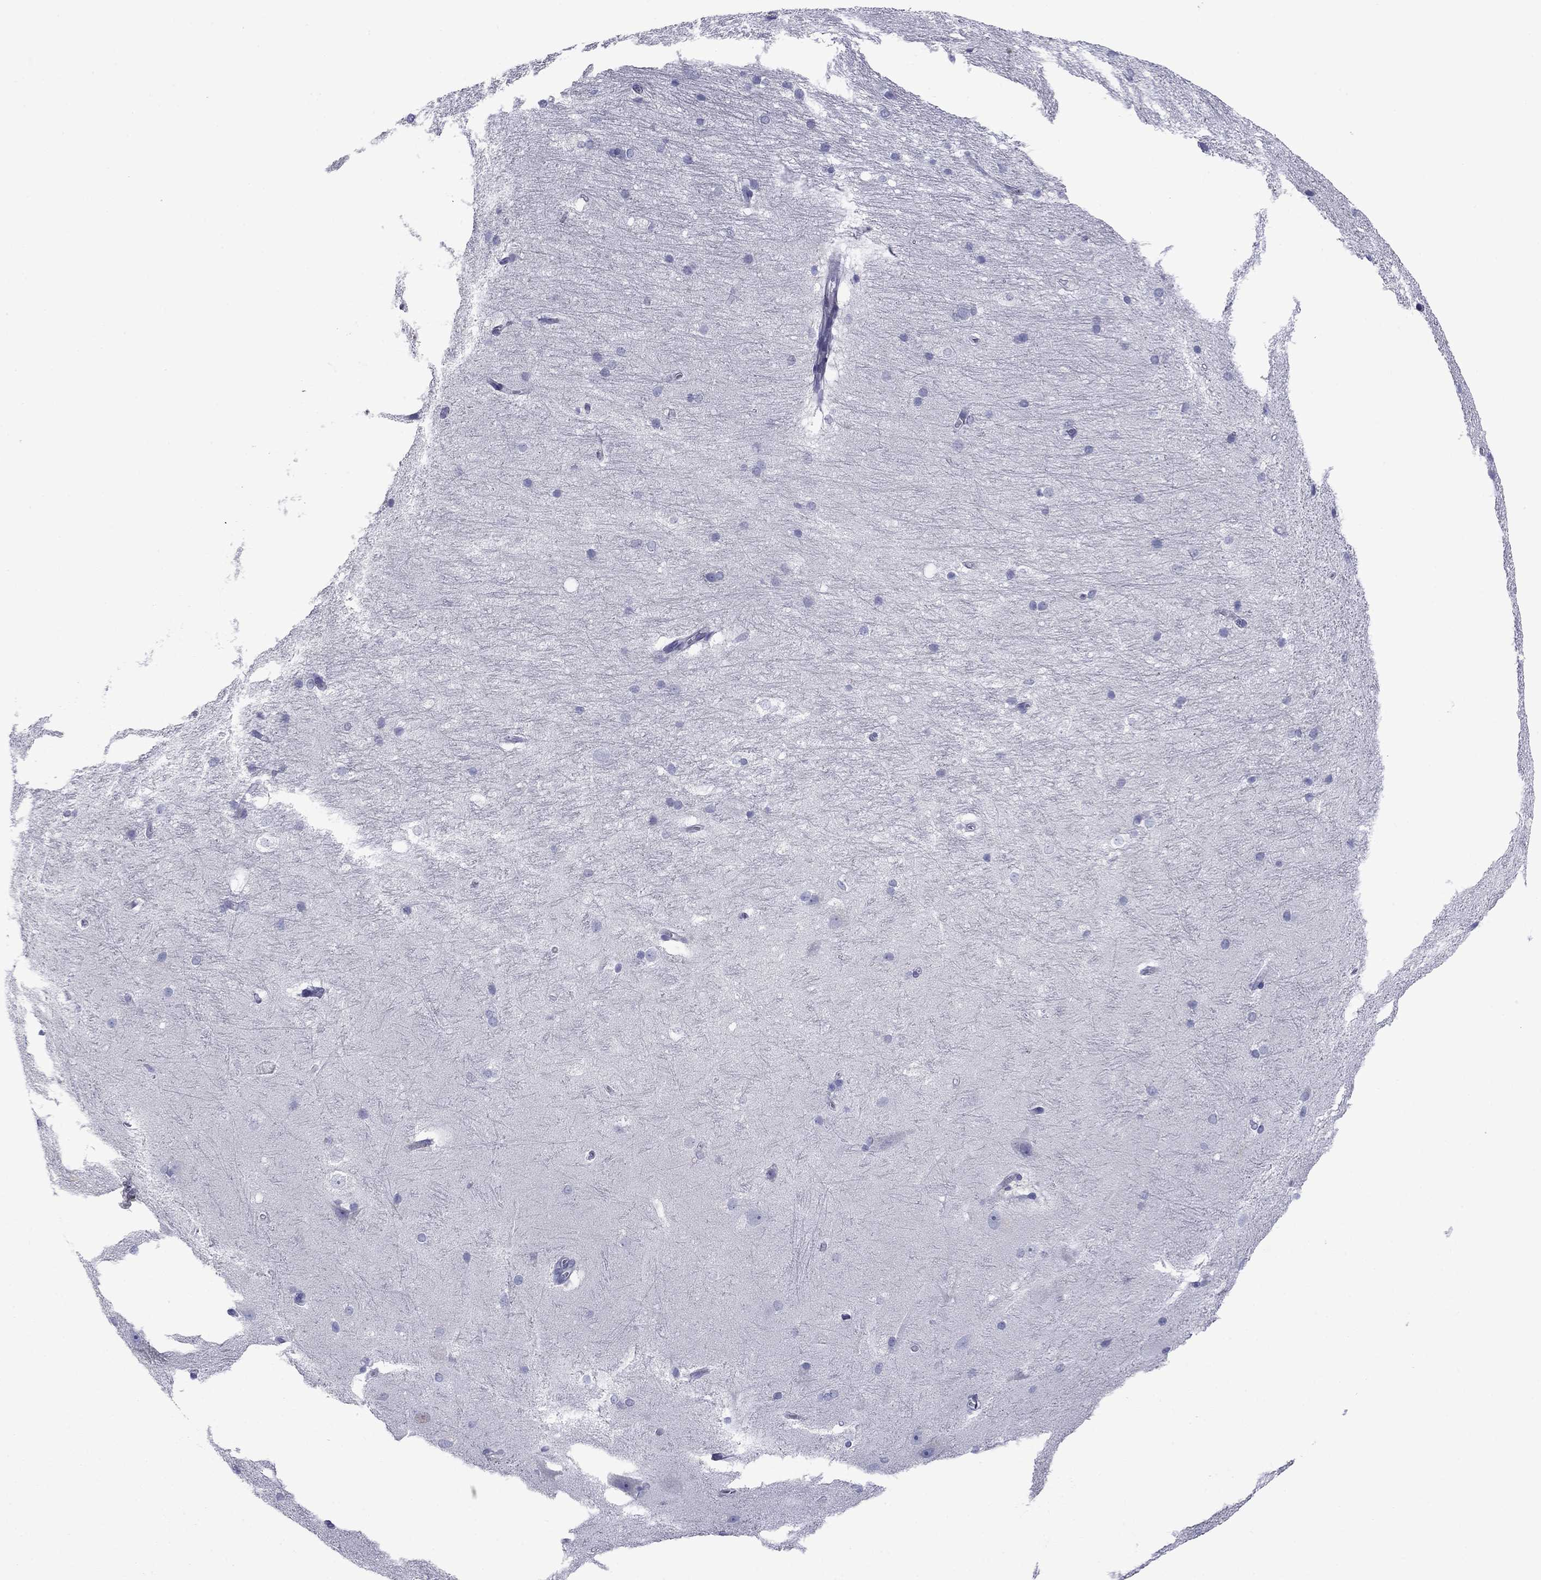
{"staining": {"intensity": "negative", "quantity": "none", "location": "none"}, "tissue": "hippocampus", "cell_type": "Glial cells", "image_type": "normal", "snomed": [{"axis": "morphology", "description": "Normal tissue, NOS"}, {"axis": "topography", "description": "Cerebral cortex"}, {"axis": "topography", "description": "Hippocampus"}], "caption": "Immunohistochemistry photomicrograph of normal hippocampus: human hippocampus stained with DAB exhibits no significant protein positivity in glial cells.", "gene": "TMPRSS11A", "patient": {"sex": "female", "age": 19}}